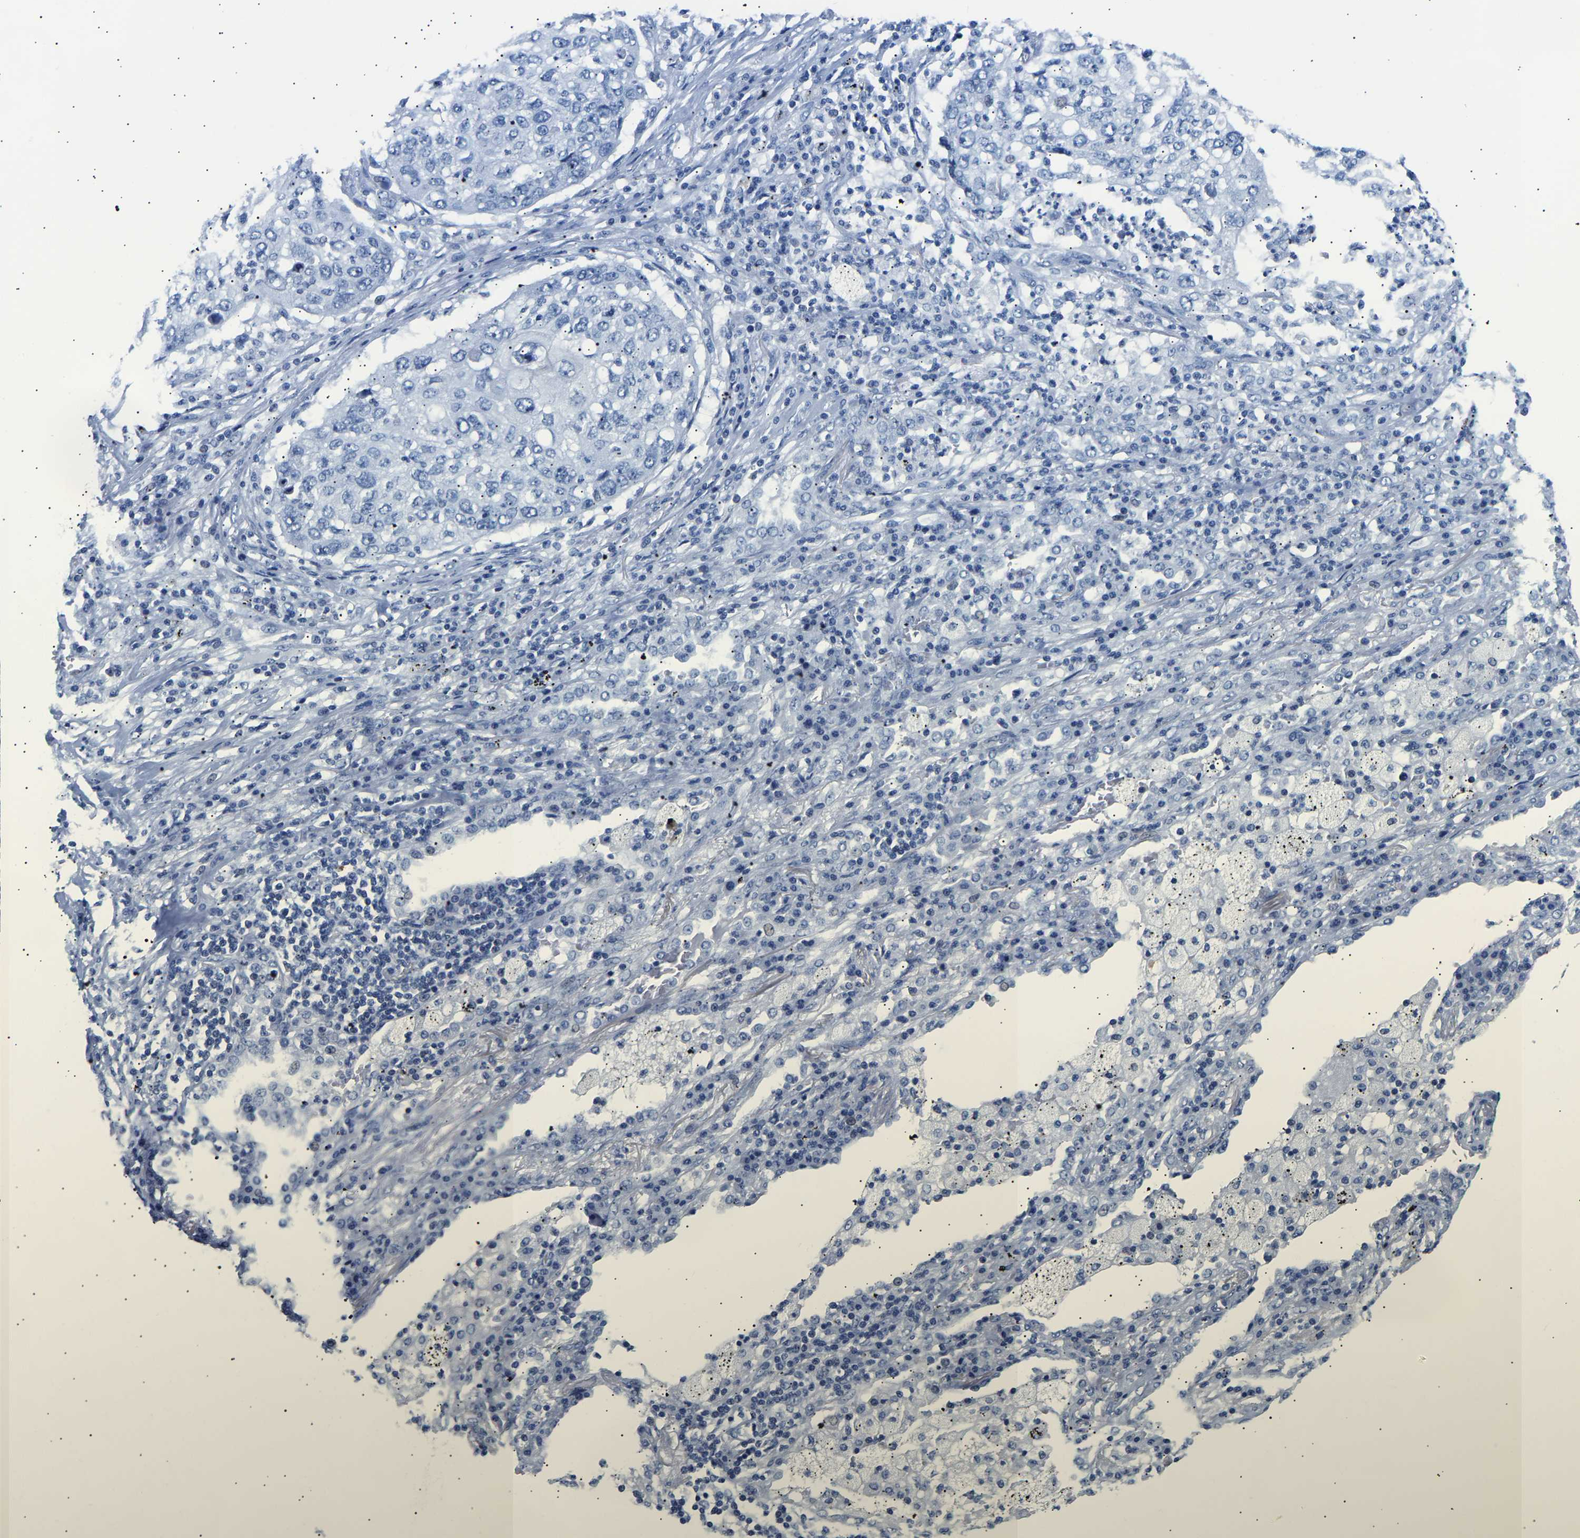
{"staining": {"intensity": "negative", "quantity": "none", "location": "none"}, "tissue": "lung cancer", "cell_type": "Tumor cells", "image_type": "cancer", "snomed": [{"axis": "morphology", "description": "Squamous cell carcinoma, NOS"}, {"axis": "topography", "description": "Lung"}], "caption": "This is an IHC image of human squamous cell carcinoma (lung). There is no staining in tumor cells.", "gene": "SPINK2", "patient": {"sex": "female", "age": 63}}